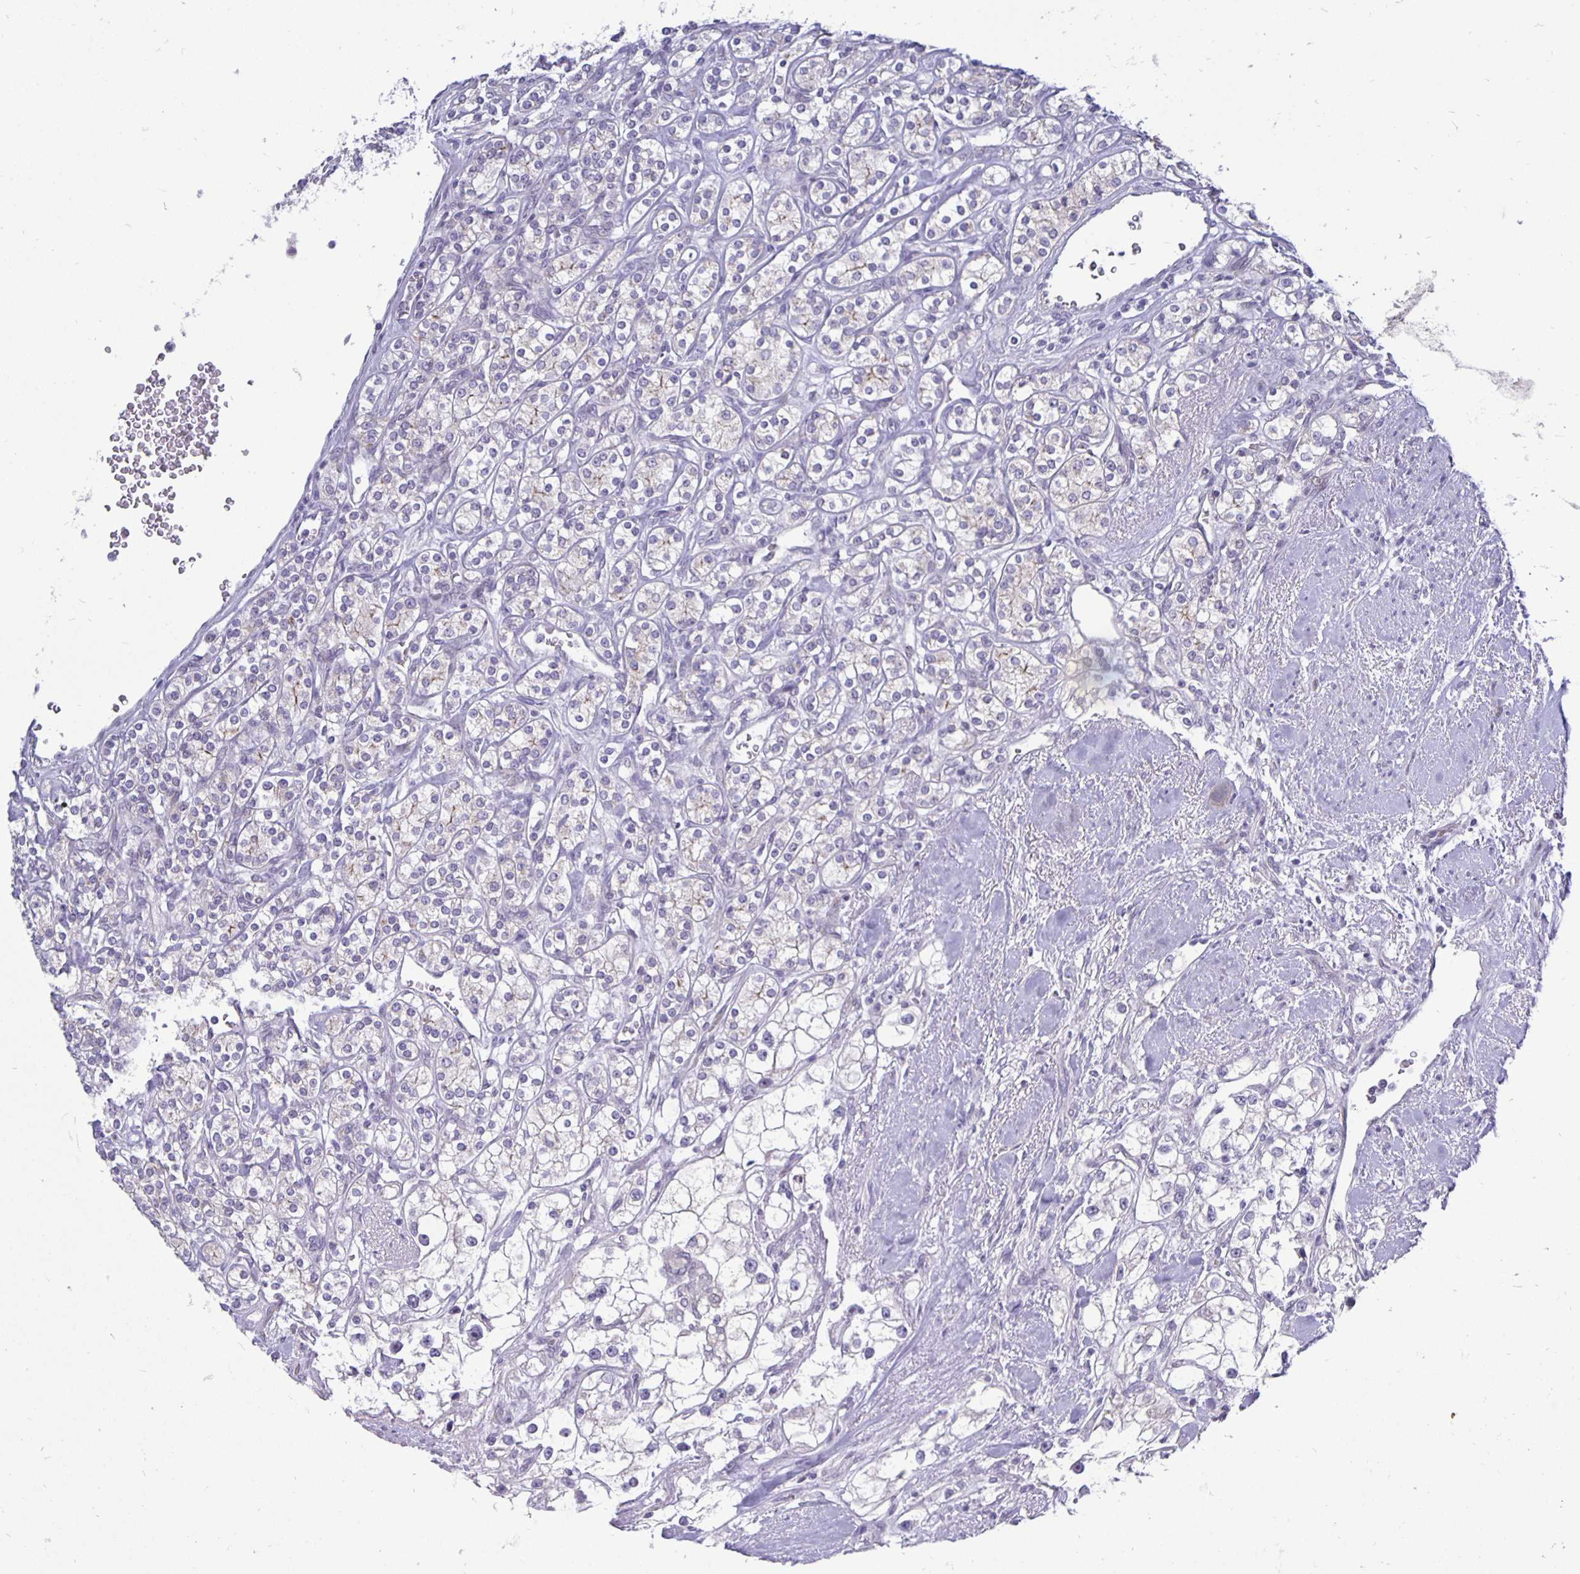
{"staining": {"intensity": "negative", "quantity": "none", "location": "none"}, "tissue": "renal cancer", "cell_type": "Tumor cells", "image_type": "cancer", "snomed": [{"axis": "morphology", "description": "Adenocarcinoma, NOS"}, {"axis": "topography", "description": "Kidney"}], "caption": "IHC of adenocarcinoma (renal) reveals no positivity in tumor cells.", "gene": "ERBB2", "patient": {"sex": "male", "age": 77}}